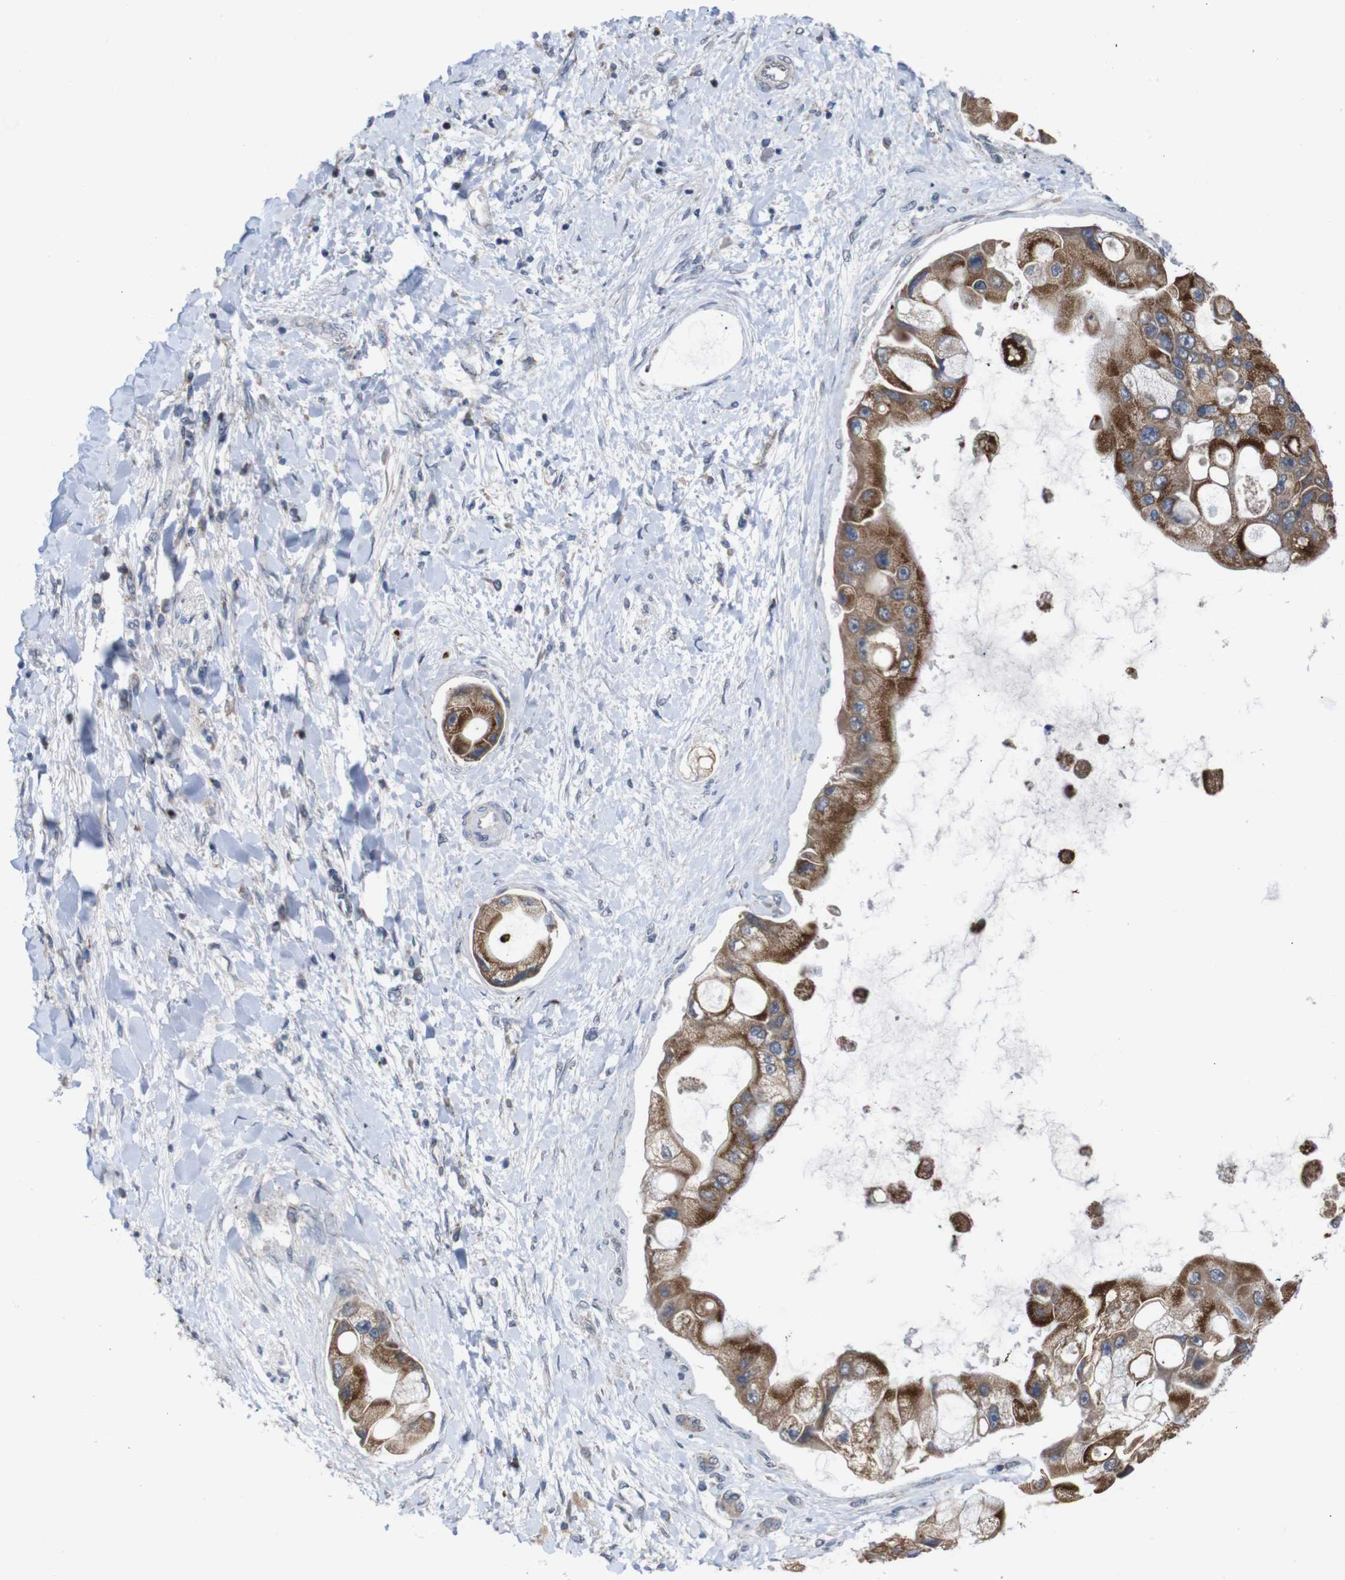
{"staining": {"intensity": "strong", "quantity": ">75%", "location": "cytoplasmic/membranous"}, "tissue": "liver cancer", "cell_type": "Tumor cells", "image_type": "cancer", "snomed": [{"axis": "morphology", "description": "Cholangiocarcinoma"}, {"axis": "topography", "description": "Liver"}], "caption": "Liver cholangiocarcinoma was stained to show a protein in brown. There is high levels of strong cytoplasmic/membranous expression in about >75% of tumor cells.", "gene": "ATP7B", "patient": {"sex": "male", "age": 50}}